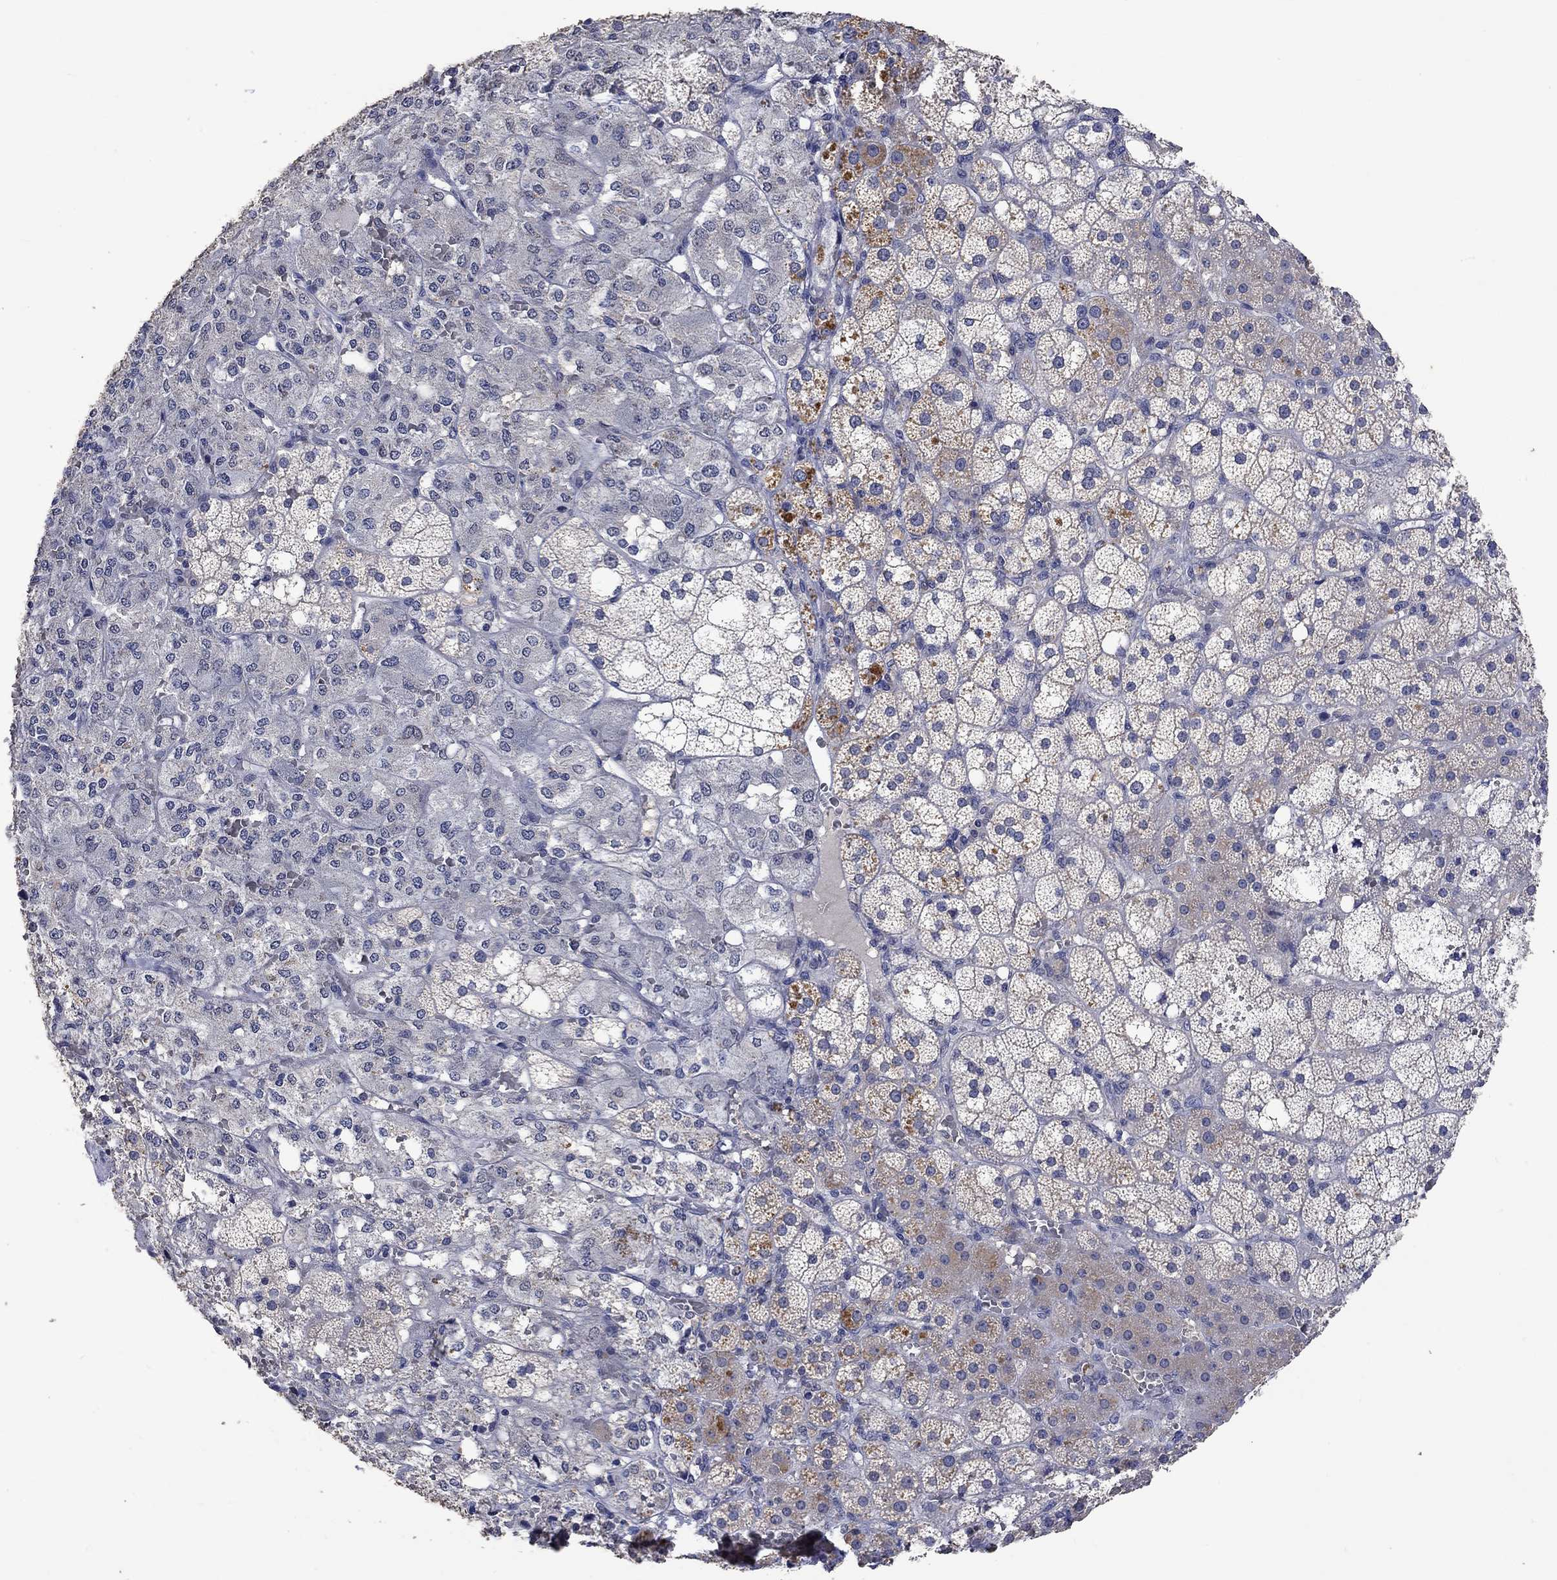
{"staining": {"intensity": "moderate", "quantity": "<25%", "location": "cytoplasmic/membranous"}, "tissue": "adrenal gland", "cell_type": "Glandular cells", "image_type": "normal", "snomed": [{"axis": "morphology", "description": "Normal tissue, NOS"}, {"axis": "topography", "description": "Adrenal gland"}], "caption": "Immunohistochemical staining of unremarkable human adrenal gland demonstrates low levels of moderate cytoplasmic/membranous staining in approximately <25% of glandular cells. The staining is performed using DAB brown chromogen to label protein expression. The nuclei are counter-stained blue using hematoxylin.", "gene": "PTPN20", "patient": {"sex": "male", "age": 53}}